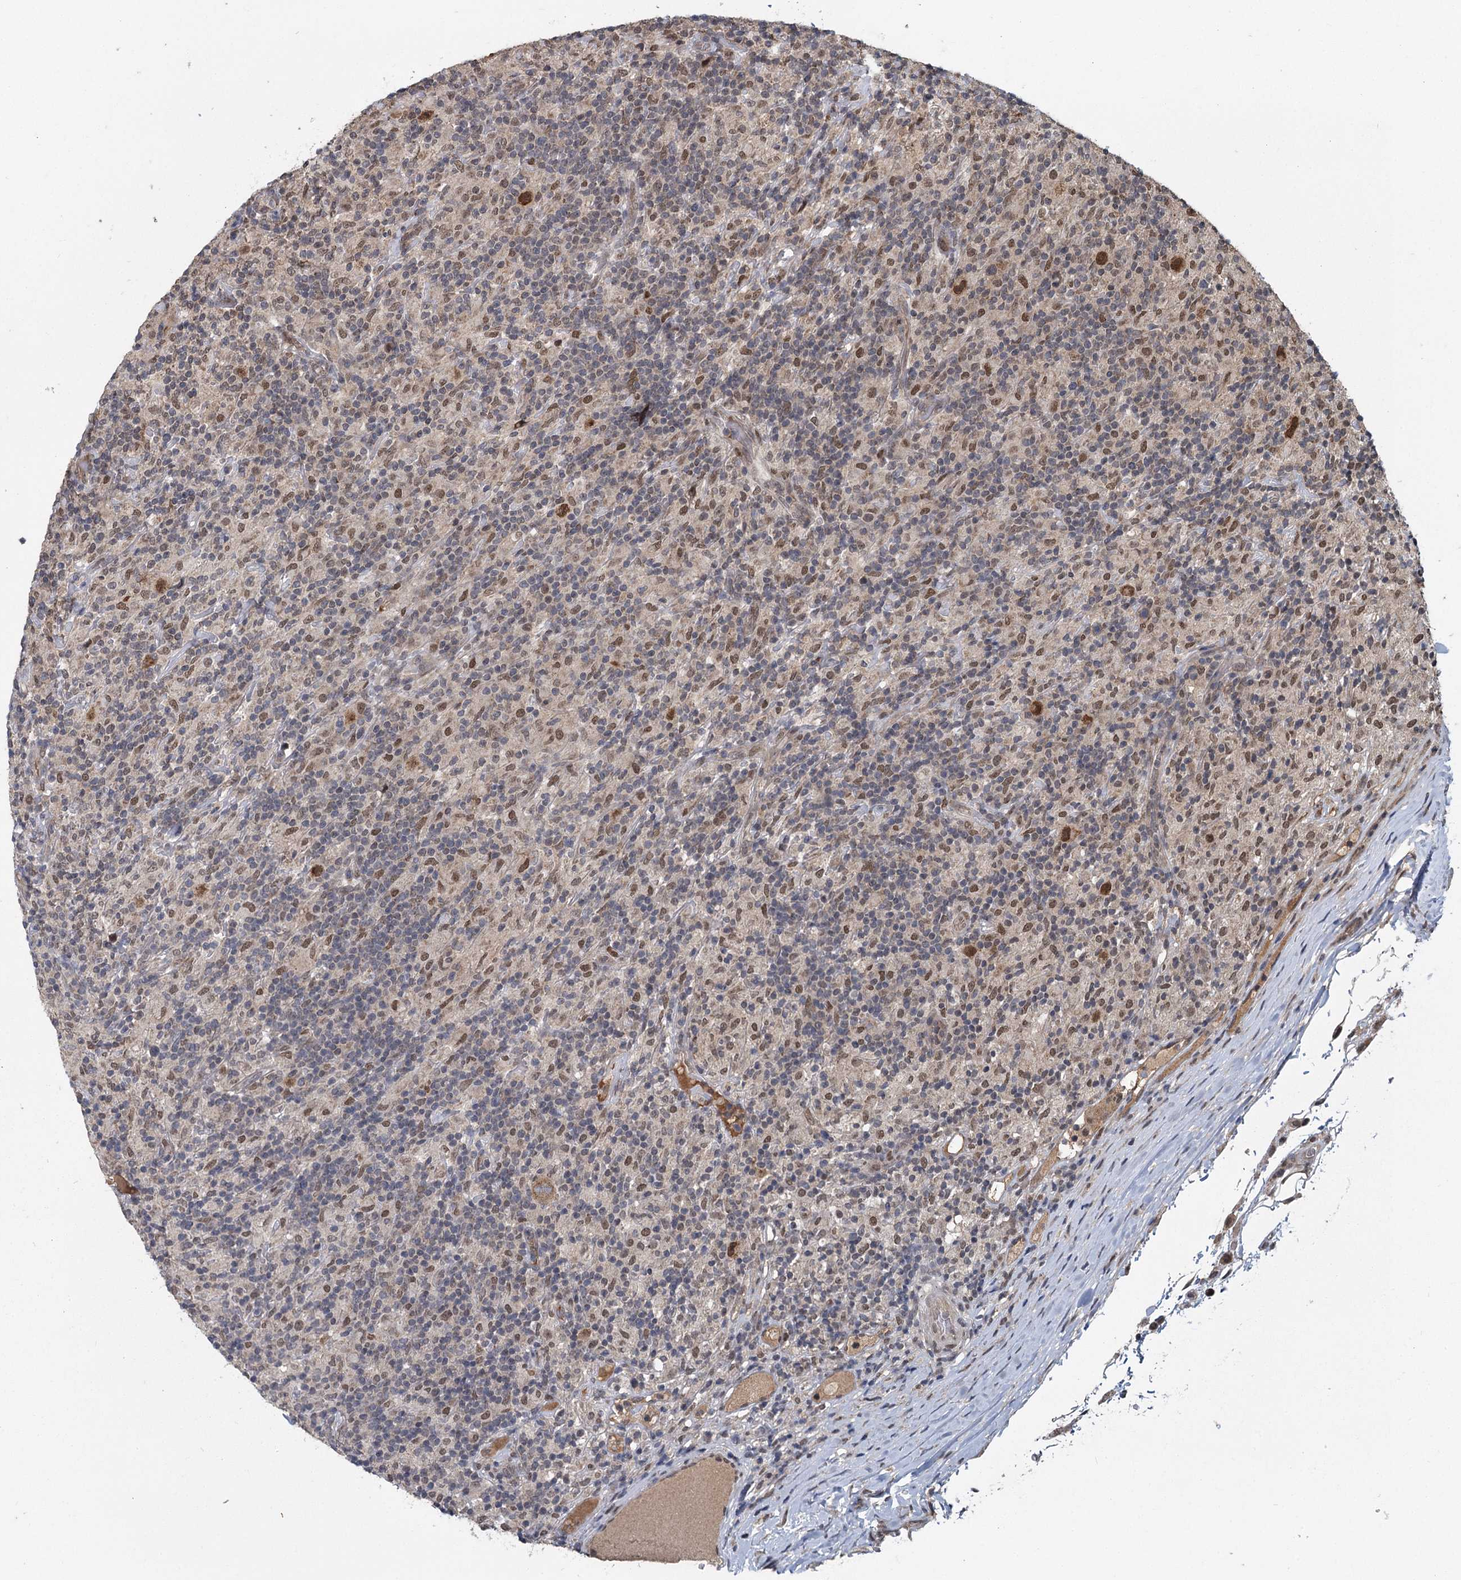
{"staining": {"intensity": "moderate", "quantity": ">75%", "location": "nuclear"}, "tissue": "lymphoma", "cell_type": "Tumor cells", "image_type": "cancer", "snomed": [{"axis": "morphology", "description": "Hodgkin's disease, NOS"}, {"axis": "topography", "description": "Lymph node"}], "caption": "Immunohistochemistry (IHC) (DAB) staining of human lymphoma exhibits moderate nuclear protein staining in about >75% of tumor cells.", "gene": "MYG1", "patient": {"sex": "male", "age": 70}}